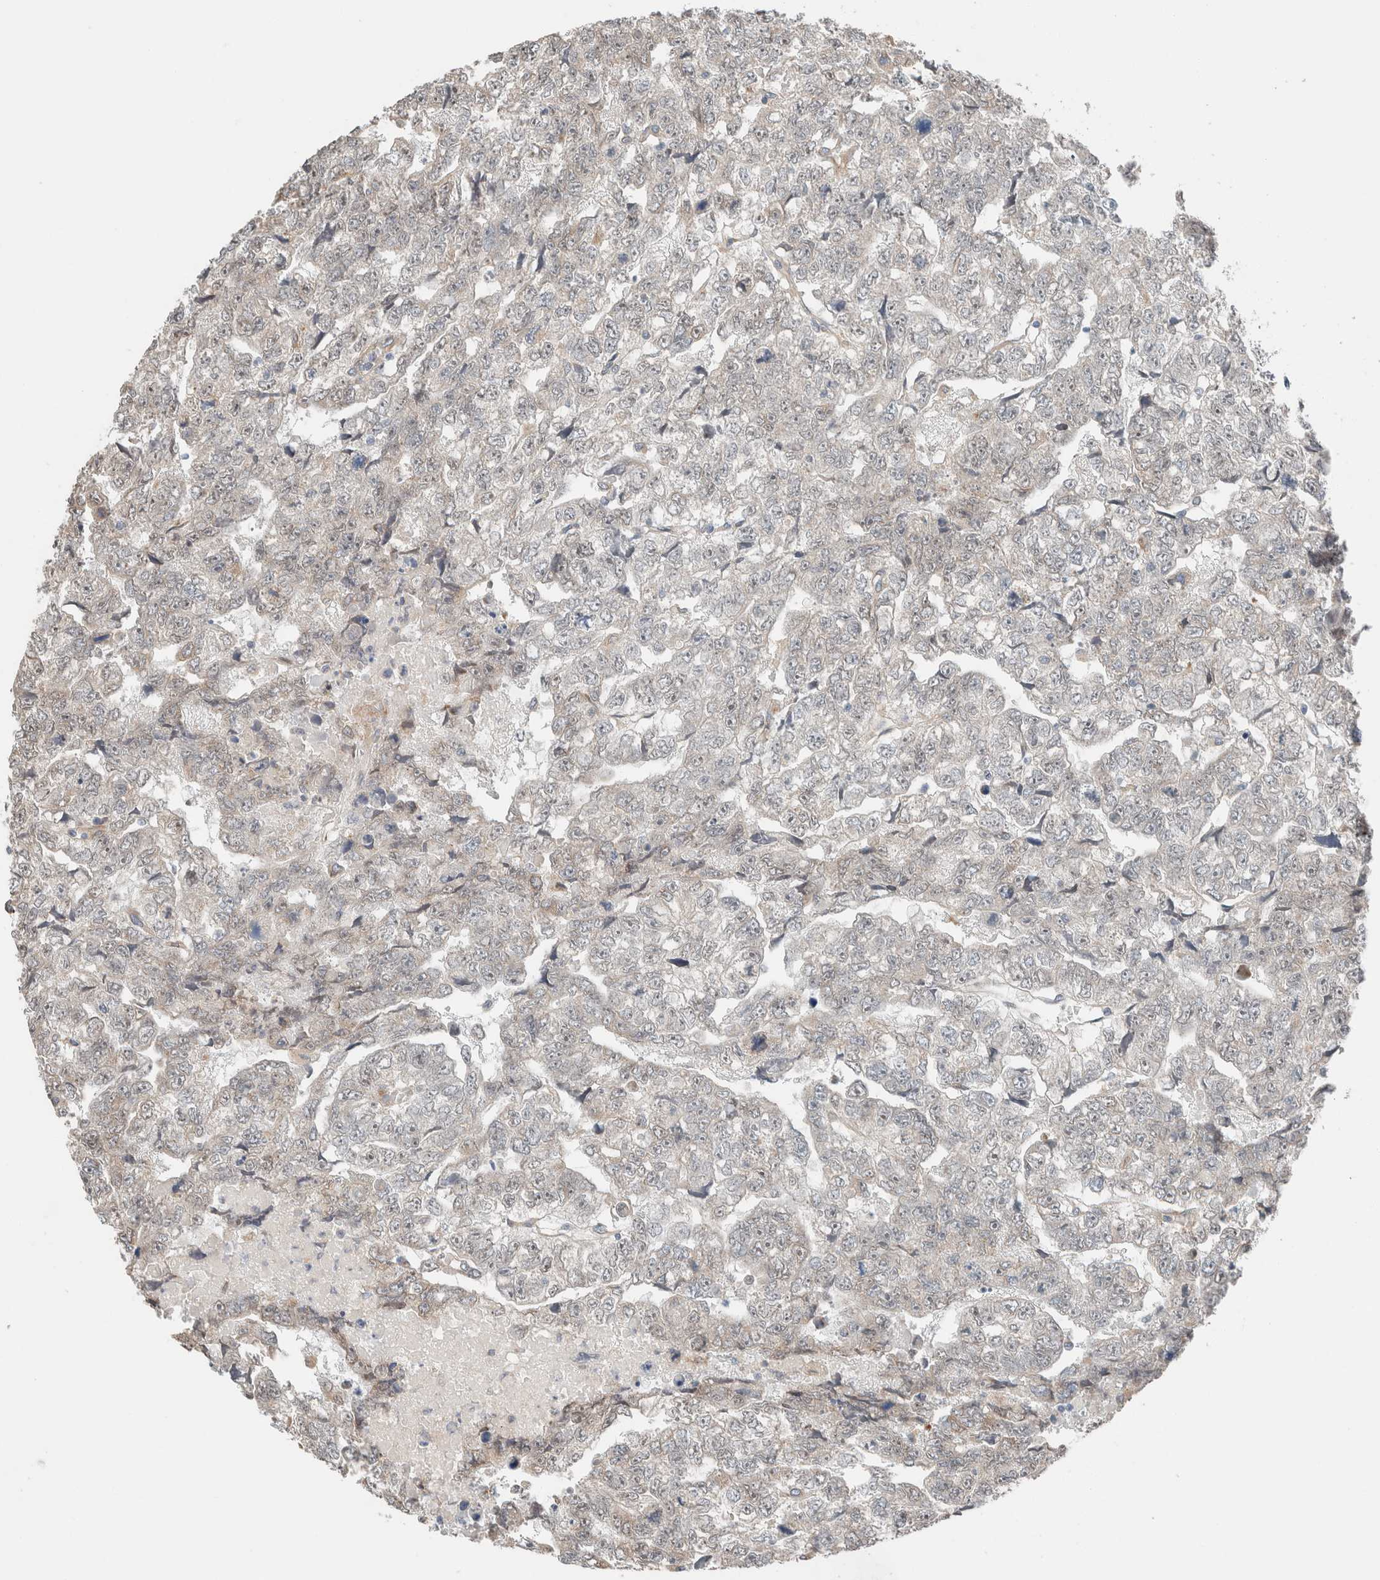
{"staining": {"intensity": "negative", "quantity": "none", "location": "none"}, "tissue": "testis cancer", "cell_type": "Tumor cells", "image_type": "cancer", "snomed": [{"axis": "morphology", "description": "Carcinoma, Embryonal, NOS"}, {"axis": "topography", "description": "Testis"}], "caption": "IHC image of neoplastic tissue: testis embryonal carcinoma stained with DAB shows no significant protein expression in tumor cells.", "gene": "PCM1", "patient": {"sex": "male", "age": 36}}